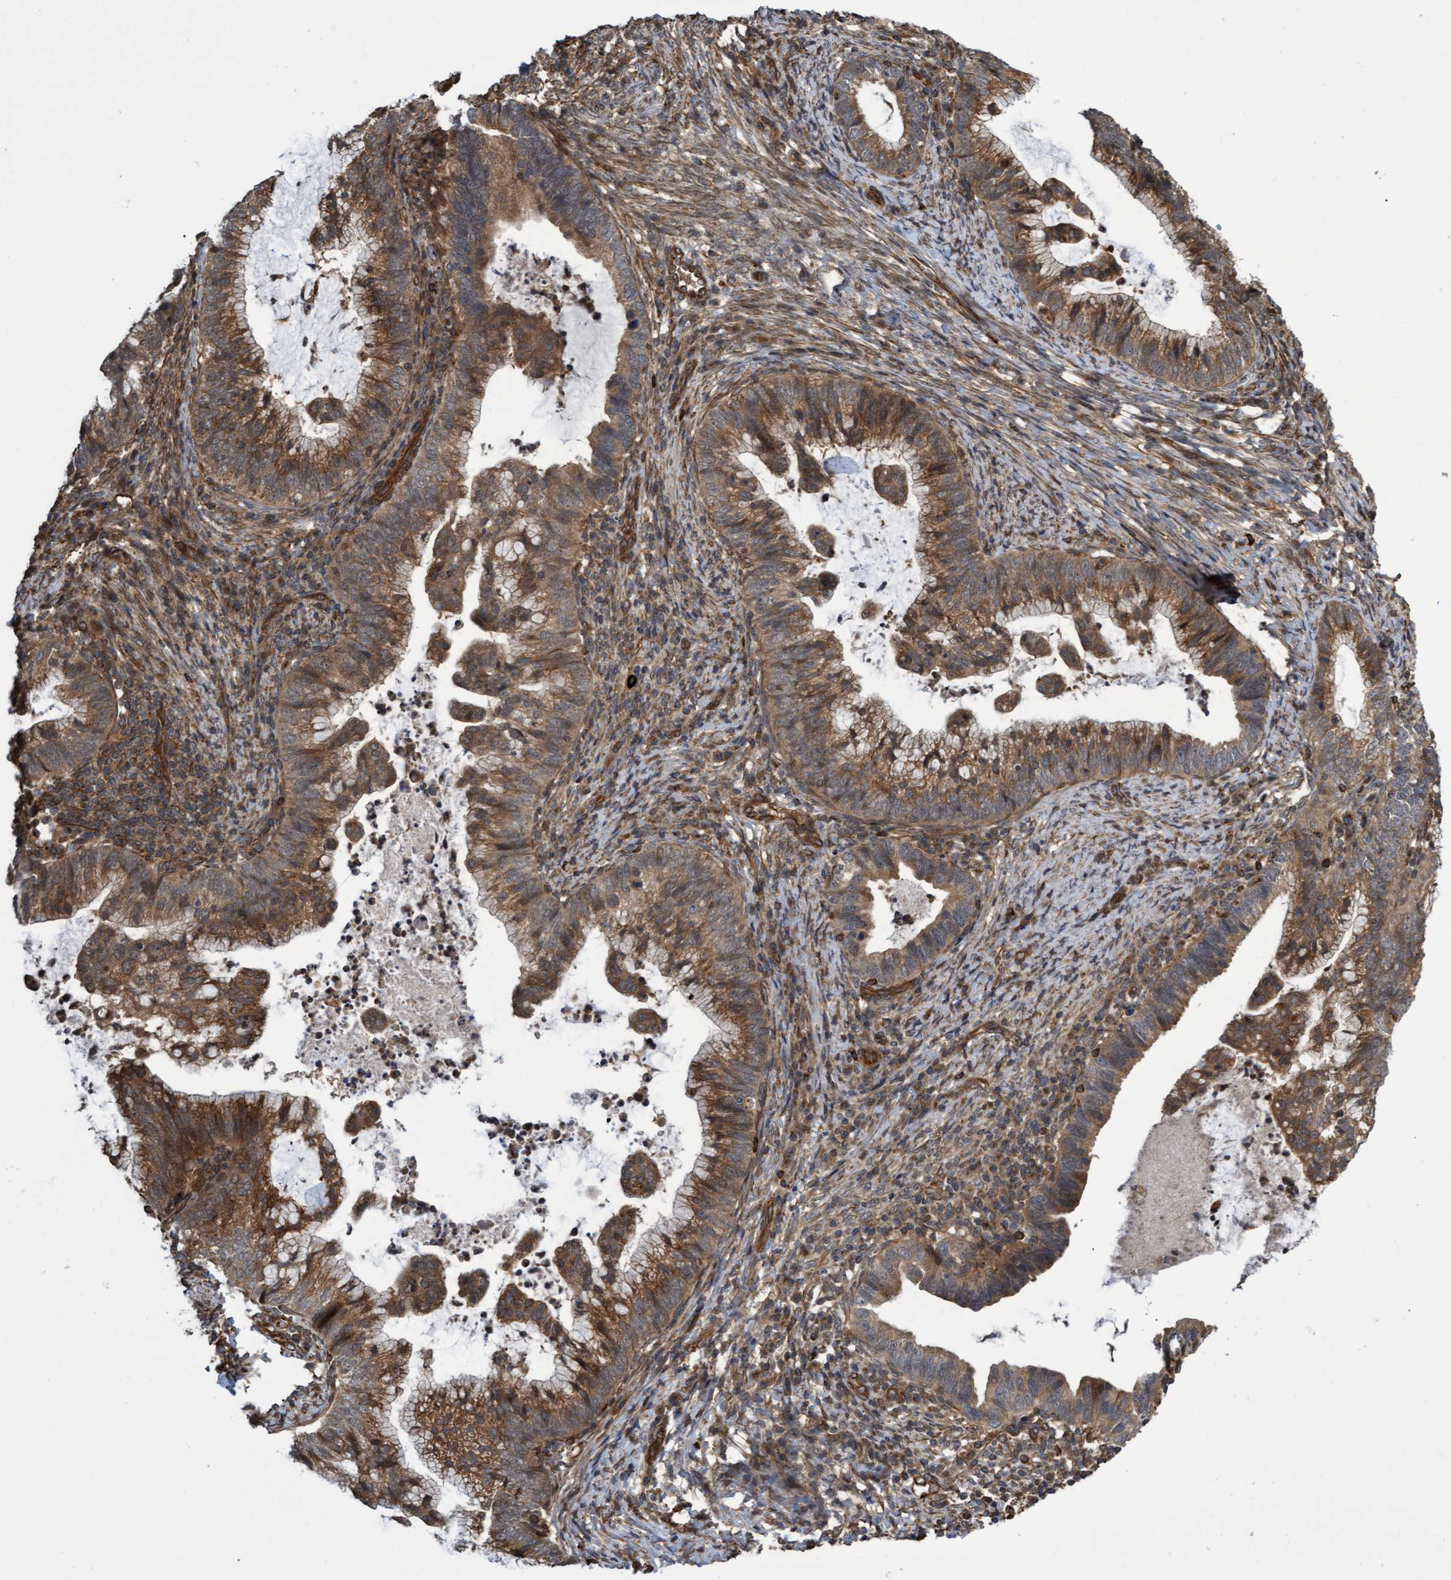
{"staining": {"intensity": "strong", "quantity": ">75%", "location": "cytoplasmic/membranous"}, "tissue": "cervical cancer", "cell_type": "Tumor cells", "image_type": "cancer", "snomed": [{"axis": "morphology", "description": "Adenocarcinoma, NOS"}, {"axis": "topography", "description": "Cervix"}], "caption": "Immunohistochemistry (IHC) of human cervical cancer reveals high levels of strong cytoplasmic/membranous expression in approximately >75% of tumor cells.", "gene": "TNFRSF10B", "patient": {"sex": "female", "age": 36}}